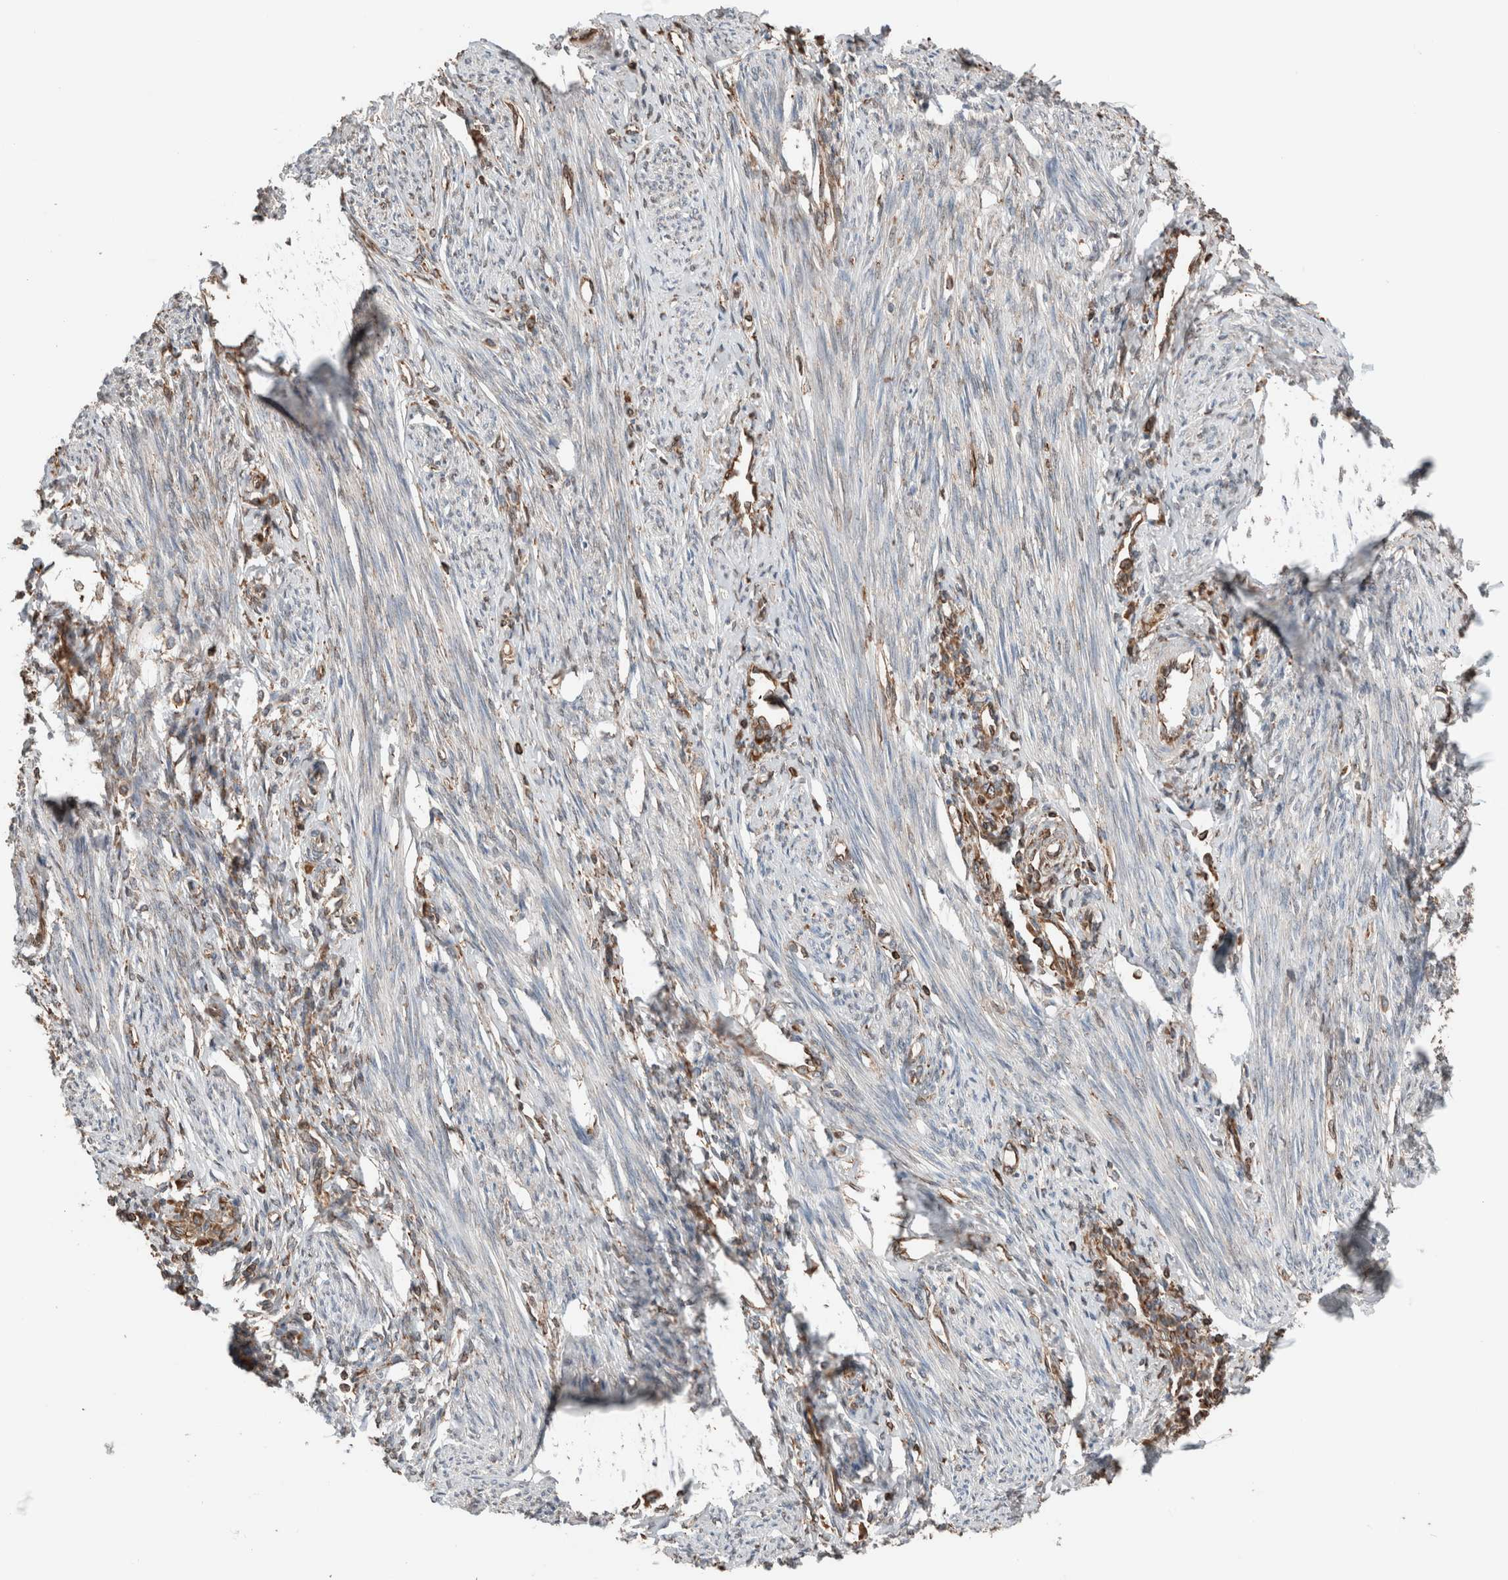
{"staining": {"intensity": "weak", "quantity": "<25%", "location": "cytoplasmic/membranous"}, "tissue": "endometrium", "cell_type": "Cells in endometrial stroma", "image_type": "normal", "snomed": [{"axis": "morphology", "description": "Normal tissue, NOS"}, {"axis": "topography", "description": "Endometrium"}], "caption": "Endometrium stained for a protein using immunohistochemistry (IHC) reveals no staining cells in endometrial stroma.", "gene": "ERAP2", "patient": {"sex": "female", "age": 56}}